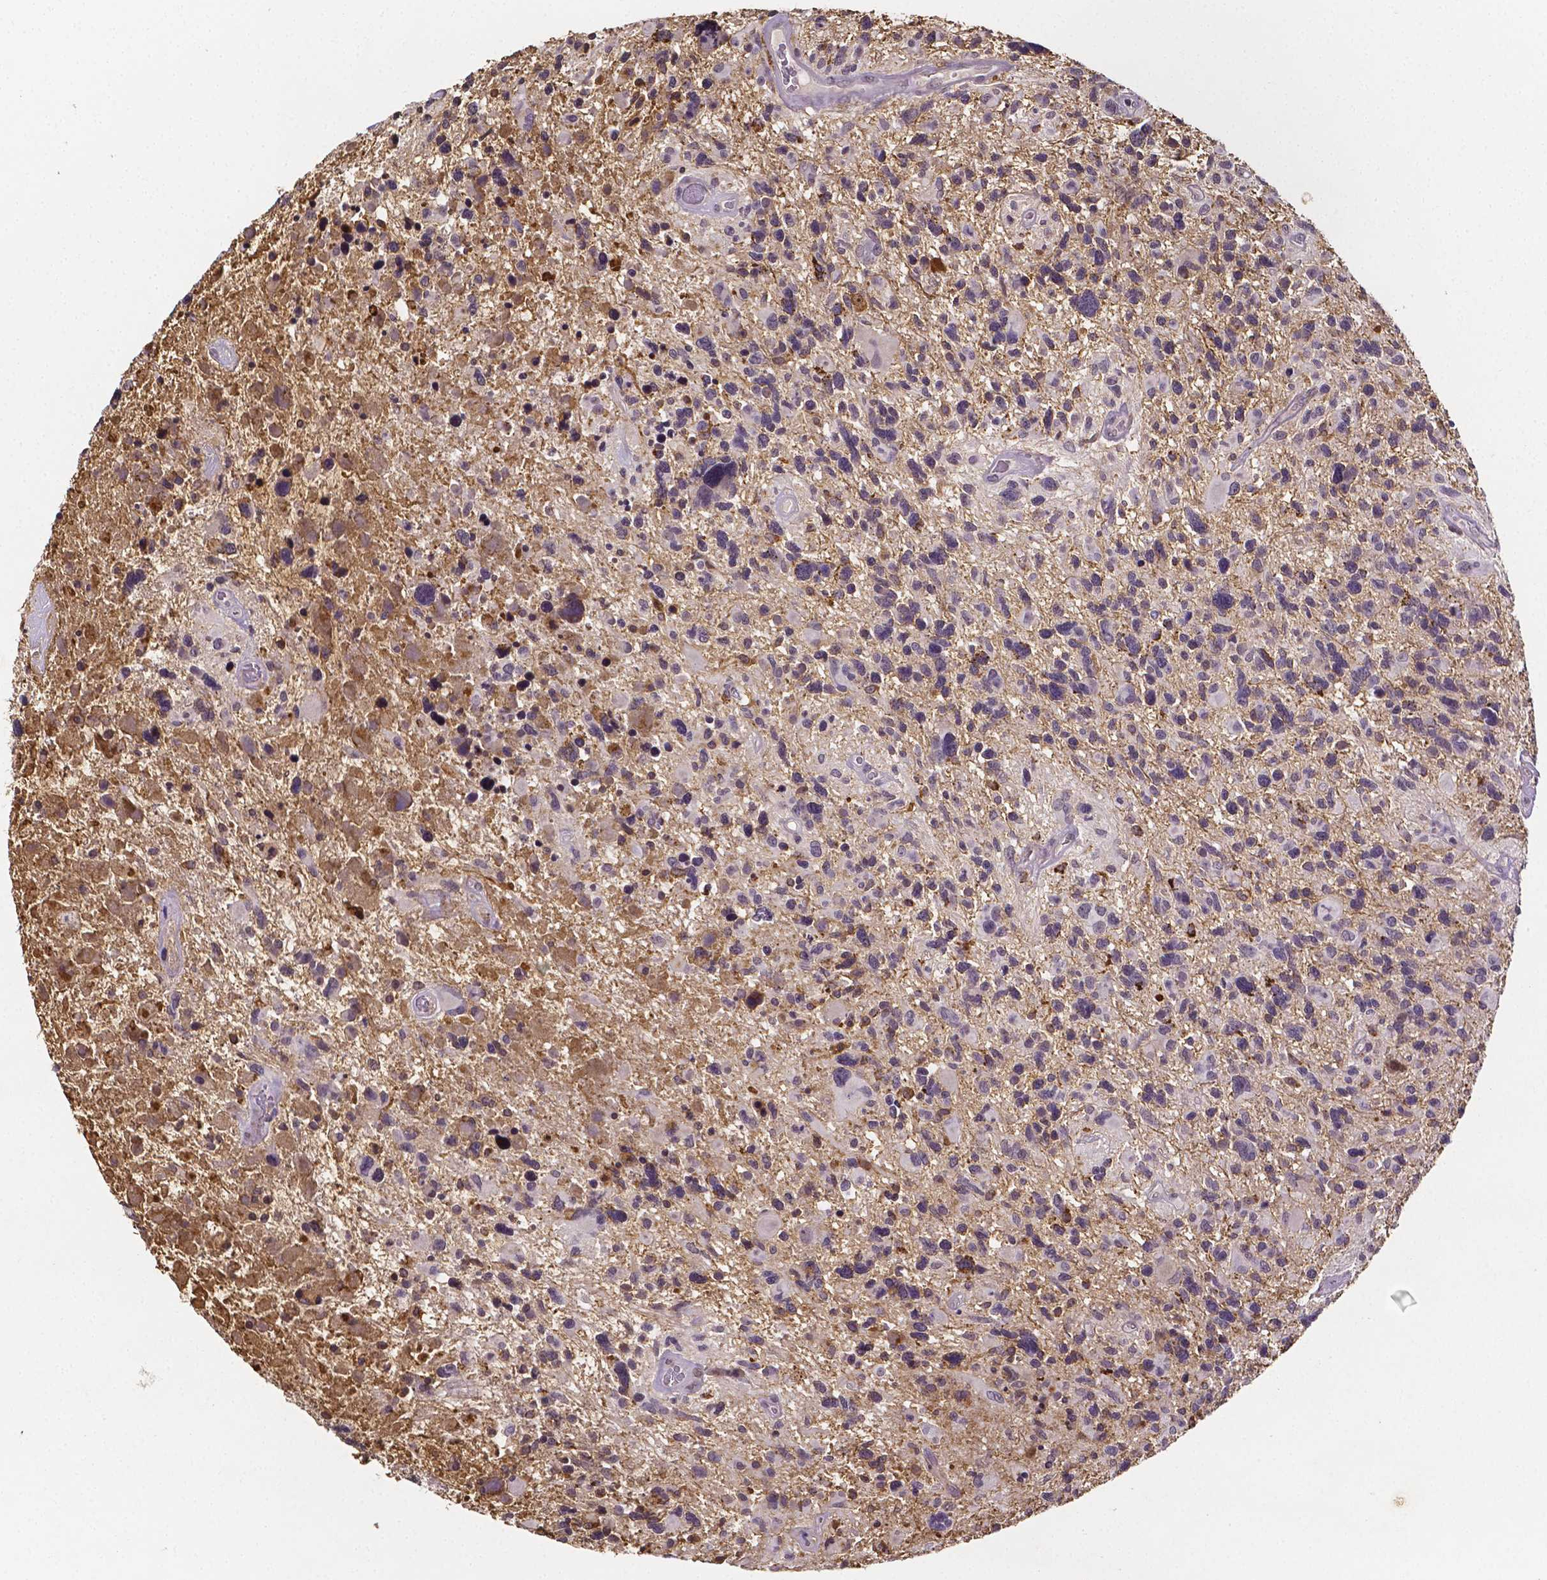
{"staining": {"intensity": "weak", "quantity": "<25%", "location": "cytoplasmic/membranous"}, "tissue": "glioma", "cell_type": "Tumor cells", "image_type": "cancer", "snomed": [{"axis": "morphology", "description": "Glioma, malignant, High grade"}, {"axis": "topography", "description": "Brain"}], "caption": "There is no significant expression in tumor cells of glioma.", "gene": "NRGN", "patient": {"sex": "male", "age": 49}}